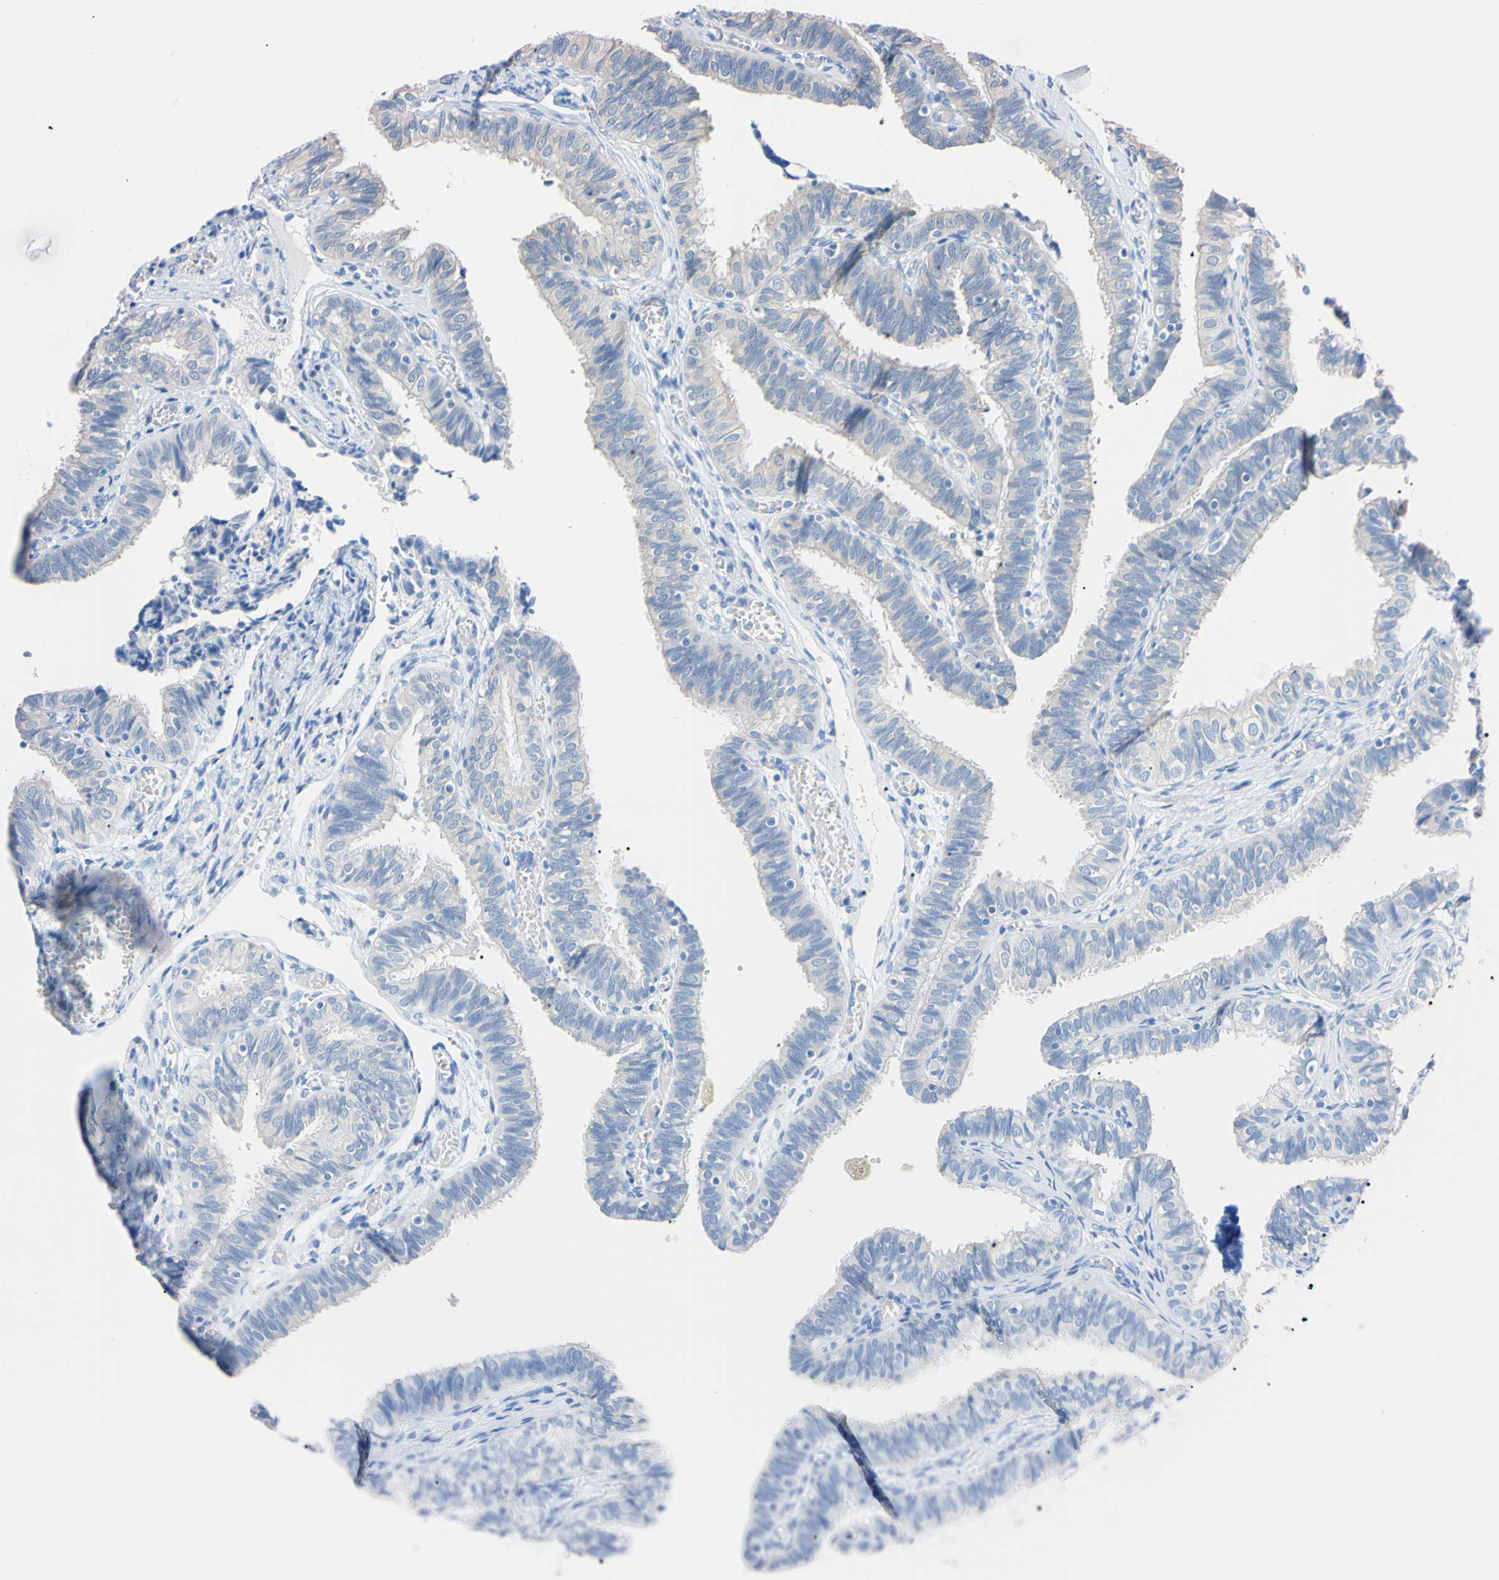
{"staining": {"intensity": "weak", "quantity": "25%-75%", "location": "cytoplasmic/membranous"}, "tissue": "fallopian tube", "cell_type": "Glandular cells", "image_type": "normal", "snomed": [{"axis": "morphology", "description": "Normal tissue, NOS"}, {"axis": "topography", "description": "Fallopian tube"}], "caption": "Human fallopian tube stained with a brown dye displays weak cytoplasmic/membranous positive expression in about 25%-75% of glandular cells.", "gene": "RARS1", "patient": {"sex": "female", "age": 46}}